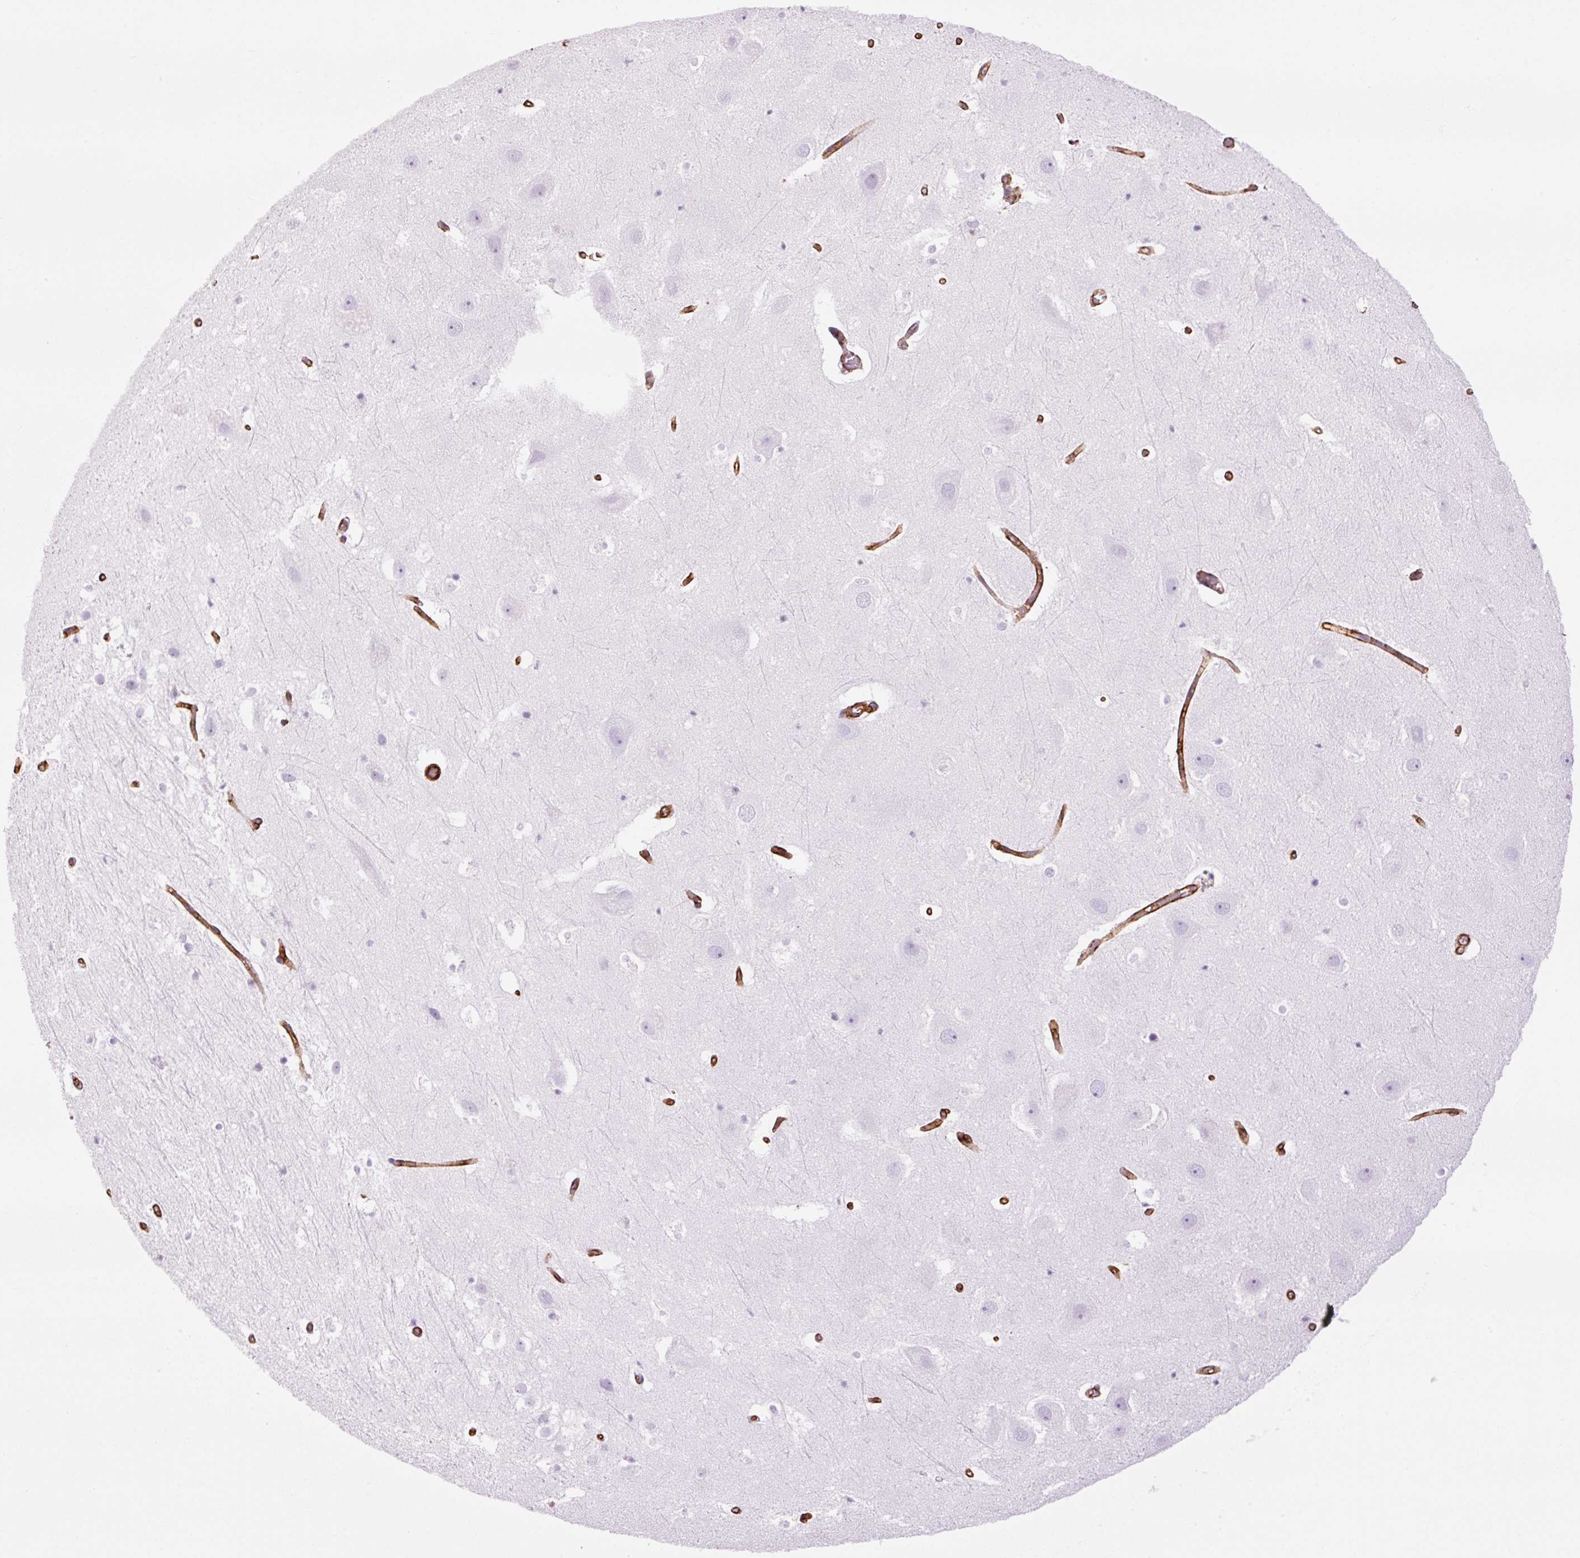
{"staining": {"intensity": "negative", "quantity": "none", "location": "none"}, "tissue": "hippocampus", "cell_type": "Glial cells", "image_type": "normal", "snomed": [{"axis": "morphology", "description": "Normal tissue, NOS"}, {"axis": "topography", "description": "Hippocampus"}], "caption": "Human hippocampus stained for a protein using IHC reveals no positivity in glial cells.", "gene": "CAV1", "patient": {"sex": "female", "age": 52}}